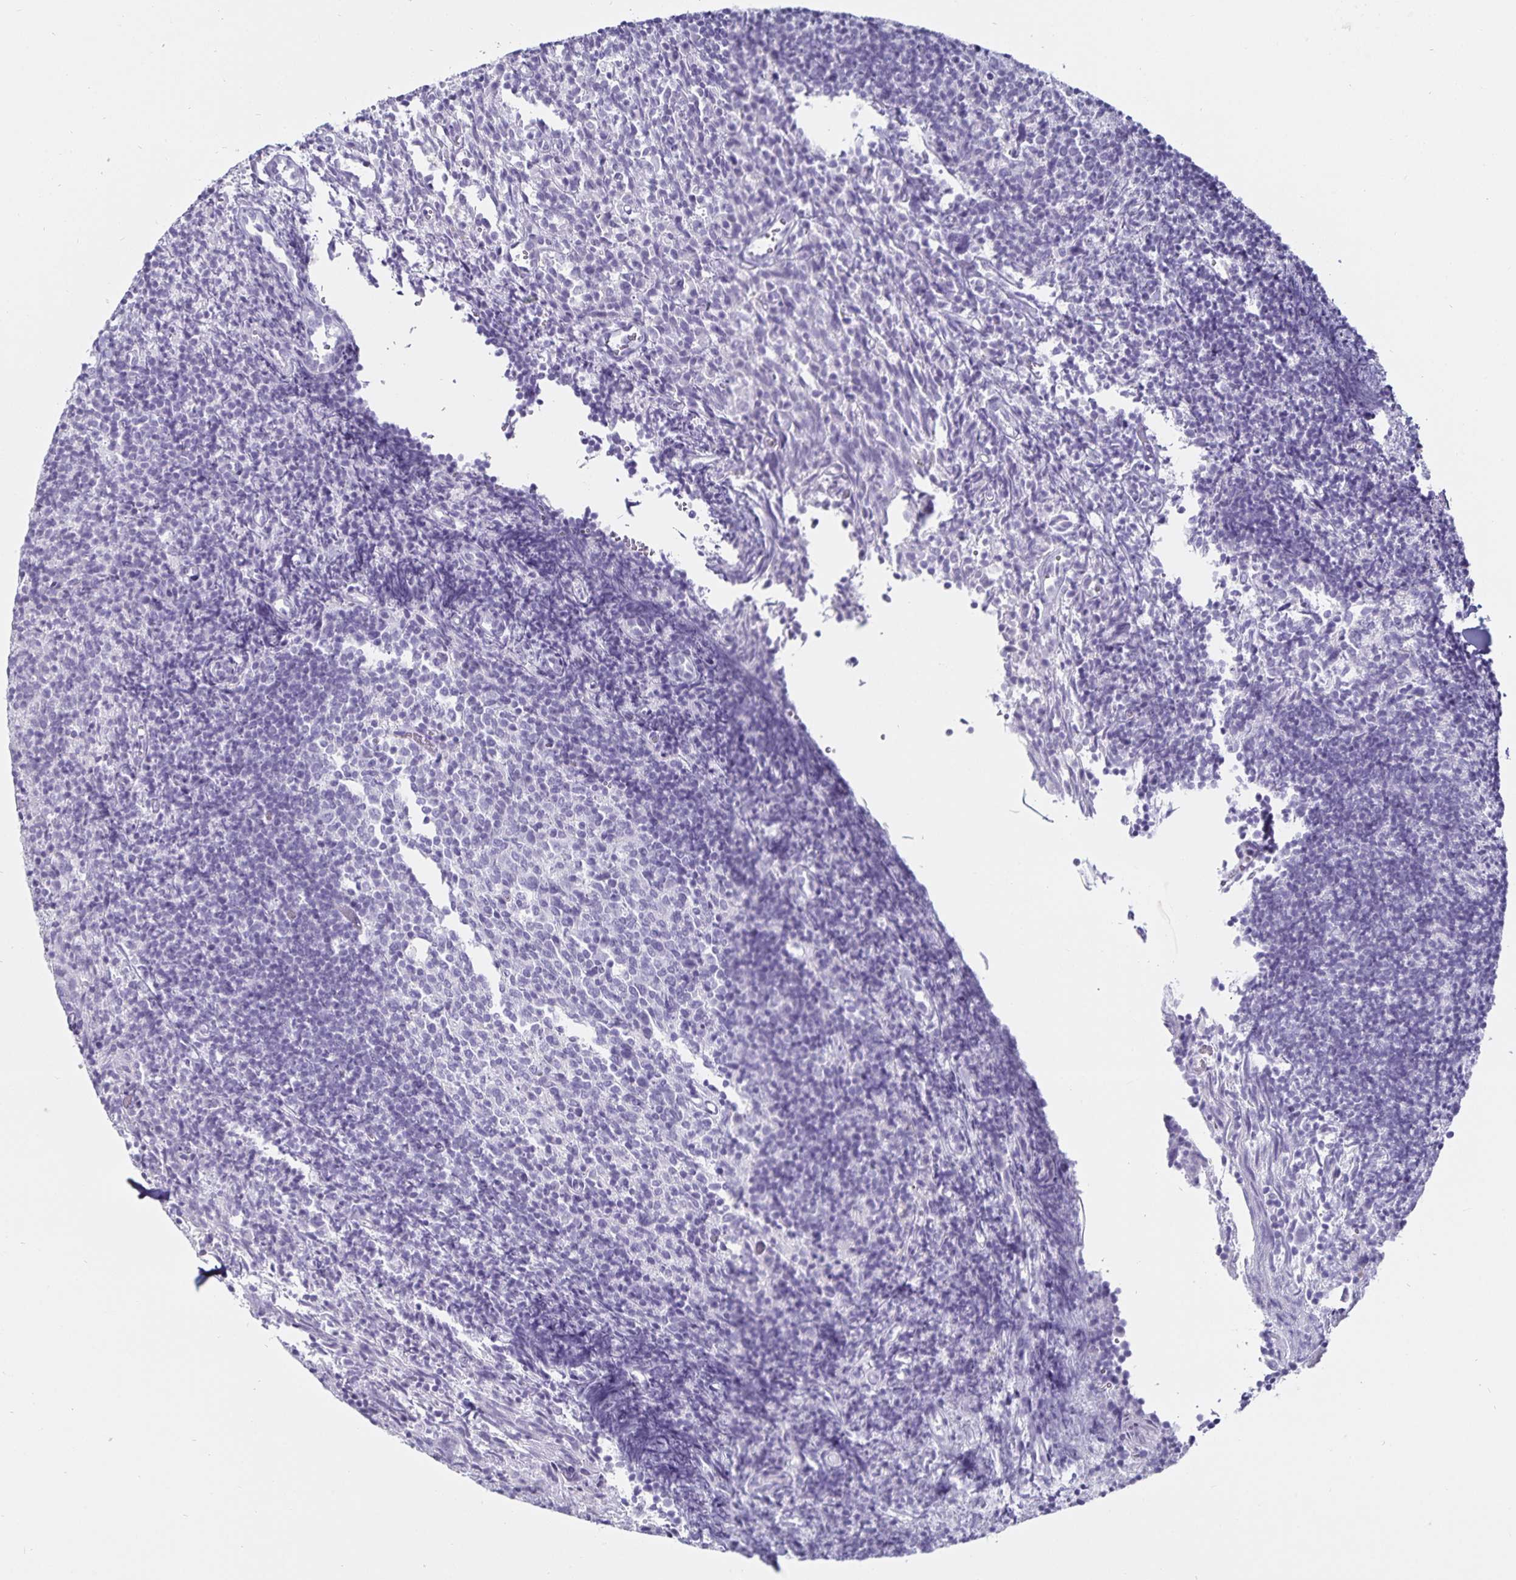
{"staining": {"intensity": "negative", "quantity": "none", "location": "none"}, "tissue": "tonsil", "cell_type": "Germinal center cells", "image_type": "normal", "snomed": [{"axis": "morphology", "description": "Normal tissue, NOS"}, {"axis": "topography", "description": "Tonsil"}], "caption": "Germinal center cells show no significant staining in normal tonsil. The staining was performed using DAB (3,3'-diaminobenzidine) to visualize the protein expression in brown, while the nuclei were stained in blue with hematoxylin (Magnification: 20x).", "gene": "DEFA6", "patient": {"sex": "female", "age": 10}}